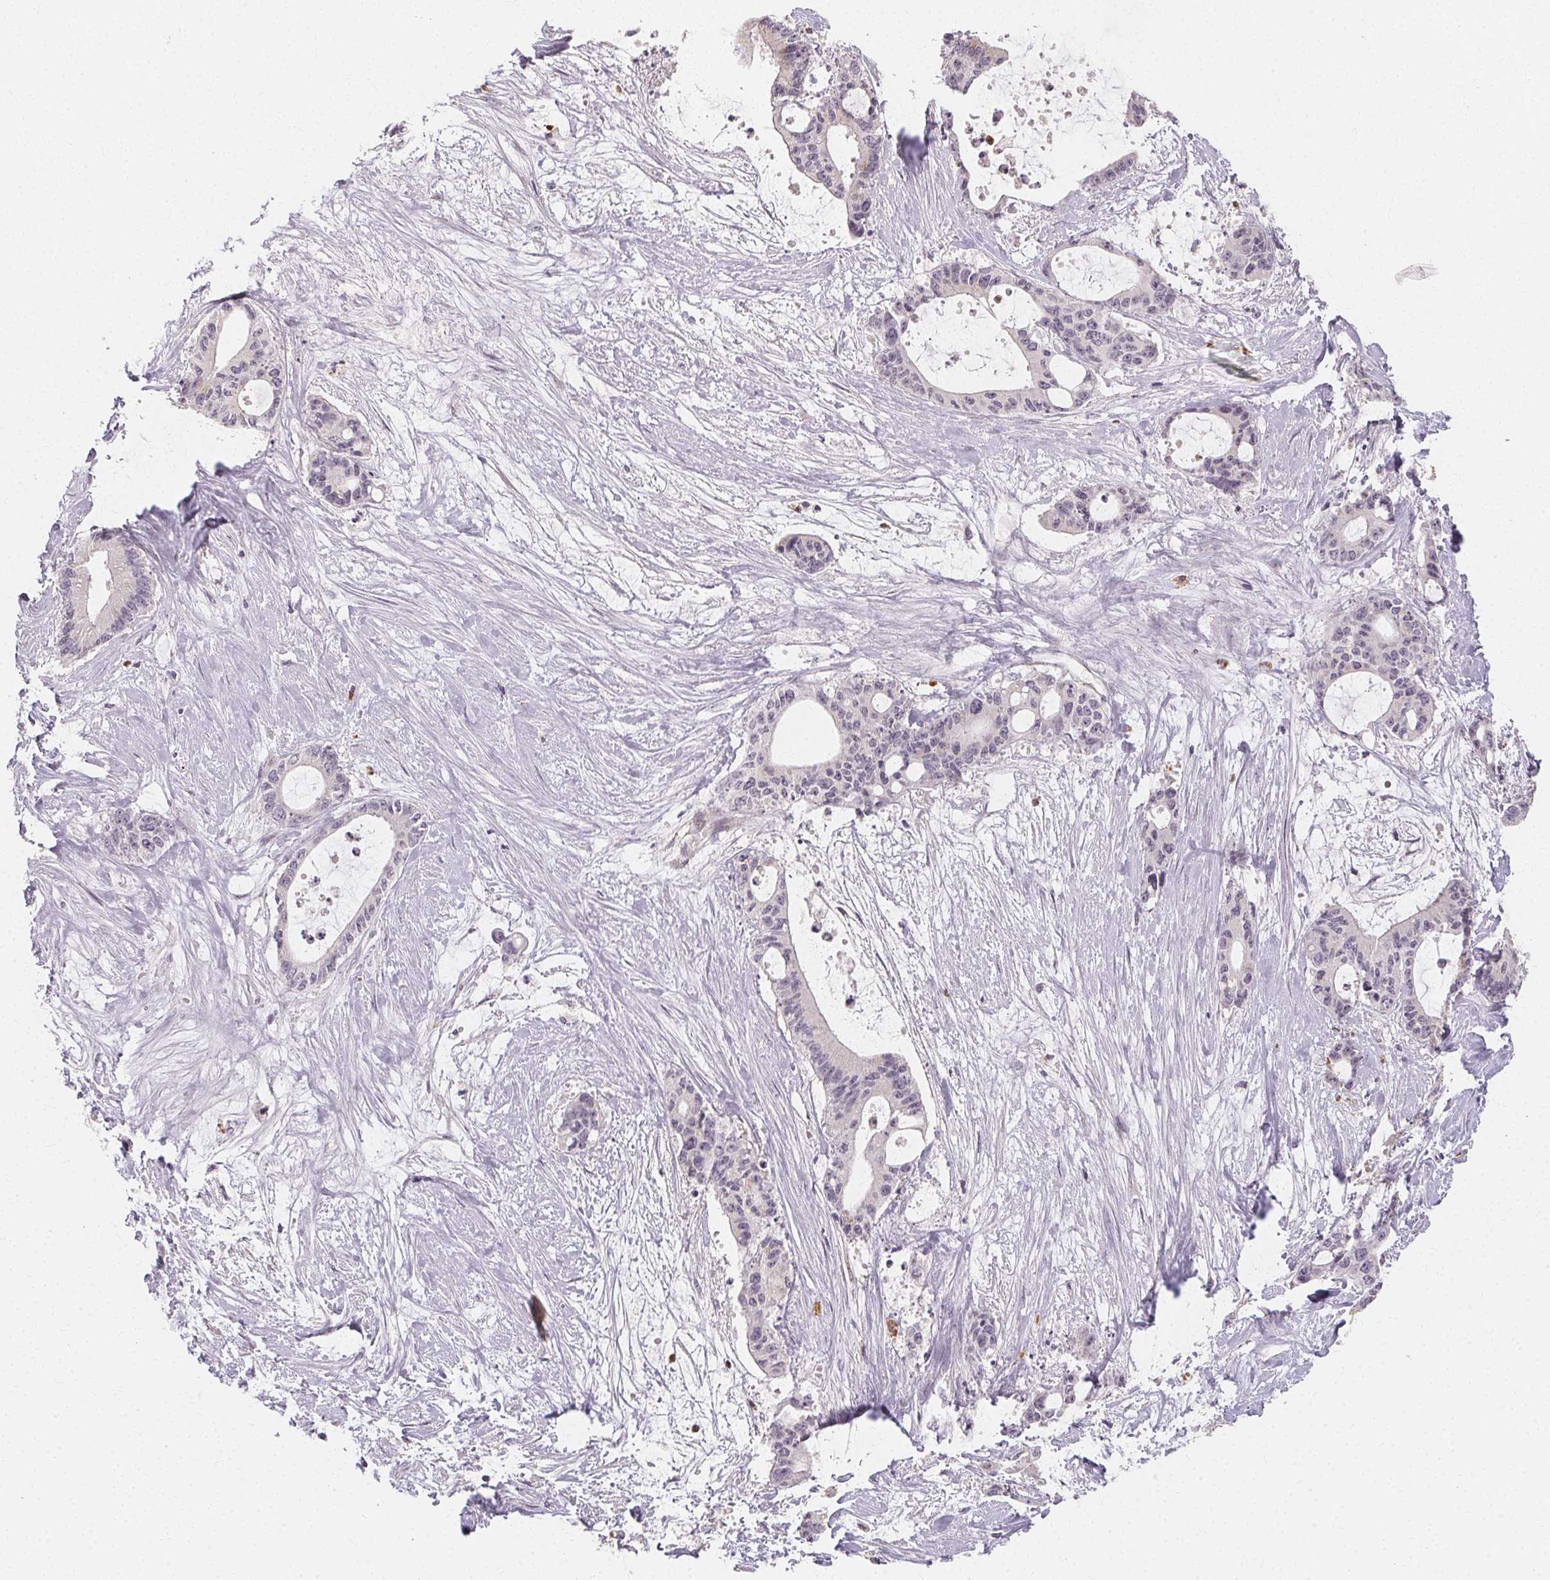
{"staining": {"intensity": "negative", "quantity": "none", "location": "none"}, "tissue": "liver cancer", "cell_type": "Tumor cells", "image_type": "cancer", "snomed": [{"axis": "morphology", "description": "Normal tissue, NOS"}, {"axis": "morphology", "description": "Cholangiocarcinoma"}, {"axis": "topography", "description": "Liver"}, {"axis": "topography", "description": "Peripheral nerve tissue"}], "caption": "This histopathology image is of liver cholangiocarcinoma stained with IHC to label a protein in brown with the nuclei are counter-stained blue. There is no expression in tumor cells.", "gene": "CLCNKB", "patient": {"sex": "female", "age": 73}}